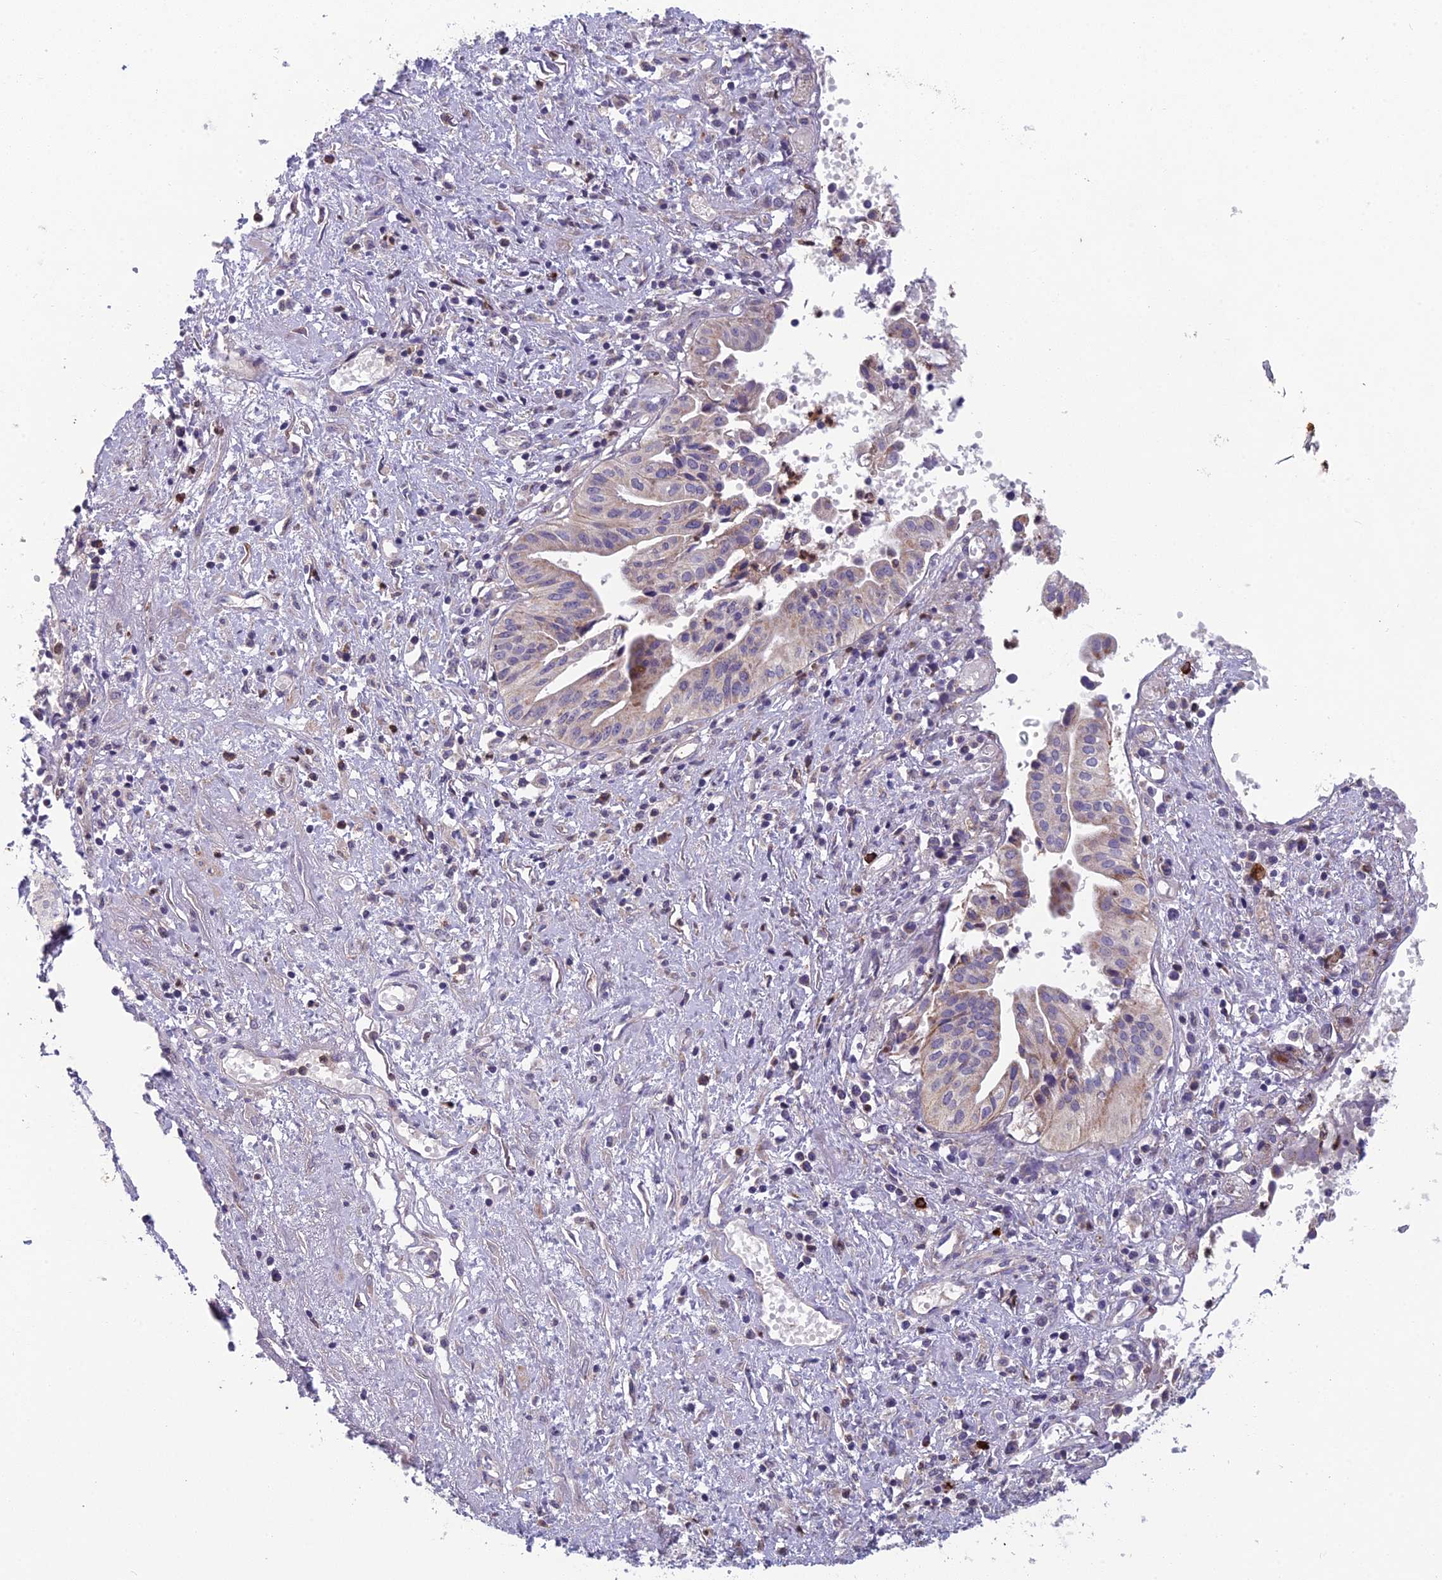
{"staining": {"intensity": "weak", "quantity": "<25%", "location": "cytoplasmic/membranous"}, "tissue": "pancreatic cancer", "cell_type": "Tumor cells", "image_type": "cancer", "snomed": [{"axis": "morphology", "description": "Adenocarcinoma, NOS"}, {"axis": "topography", "description": "Pancreas"}], "caption": "An image of pancreatic adenocarcinoma stained for a protein demonstrates no brown staining in tumor cells.", "gene": "ENSG00000188897", "patient": {"sex": "female", "age": 50}}